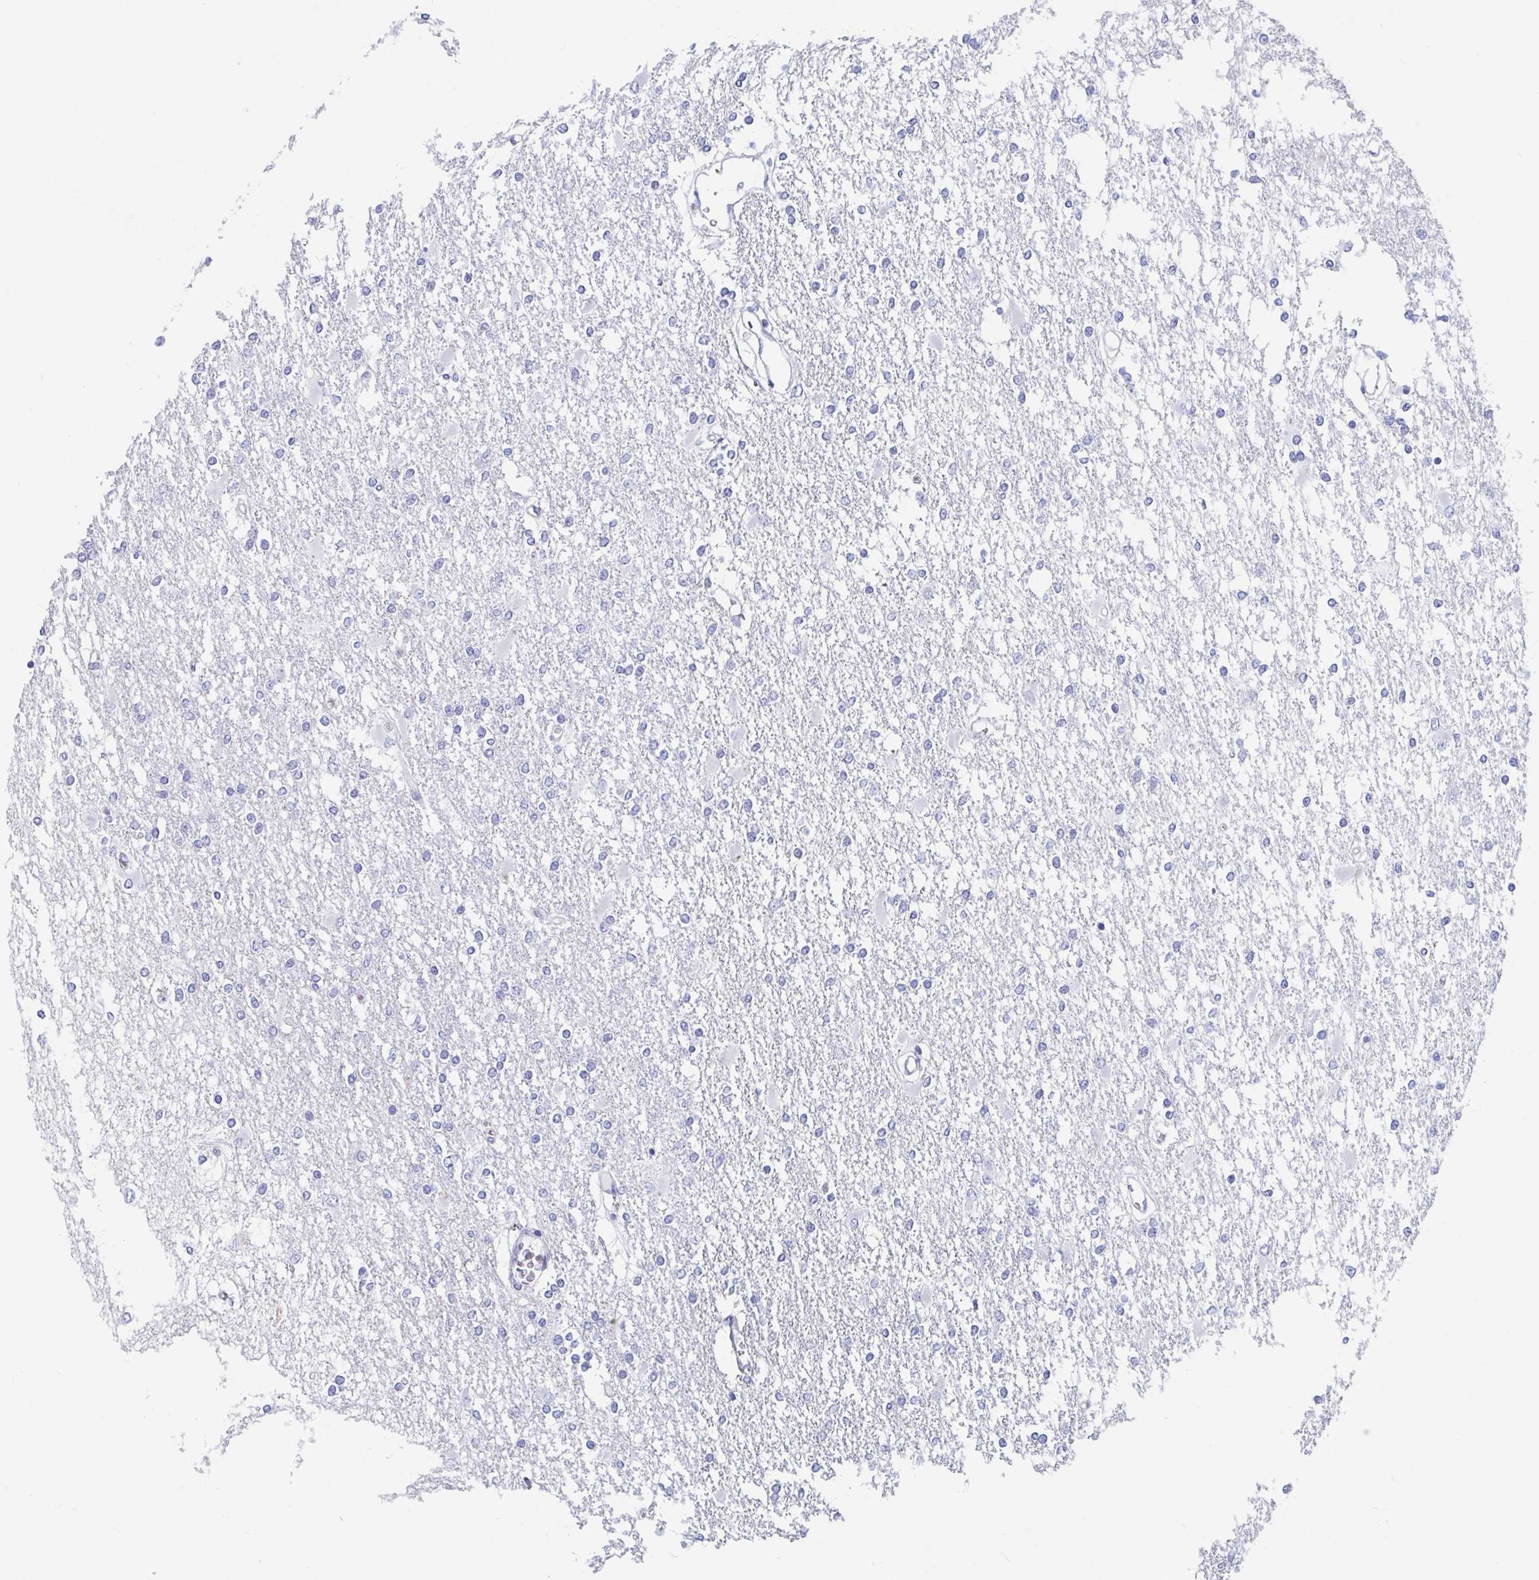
{"staining": {"intensity": "negative", "quantity": "none", "location": "none"}, "tissue": "glioma", "cell_type": "Tumor cells", "image_type": "cancer", "snomed": [{"axis": "morphology", "description": "Glioma, malignant, High grade"}, {"axis": "topography", "description": "Cerebral cortex"}], "caption": "An IHC micrograph of malignant high-grade glioma is shown. There is no staining in tumor cells of malignant high-grade glioma.", "gene": "SHCBP1L", "patient": {"sex": "male", "age": 79}}